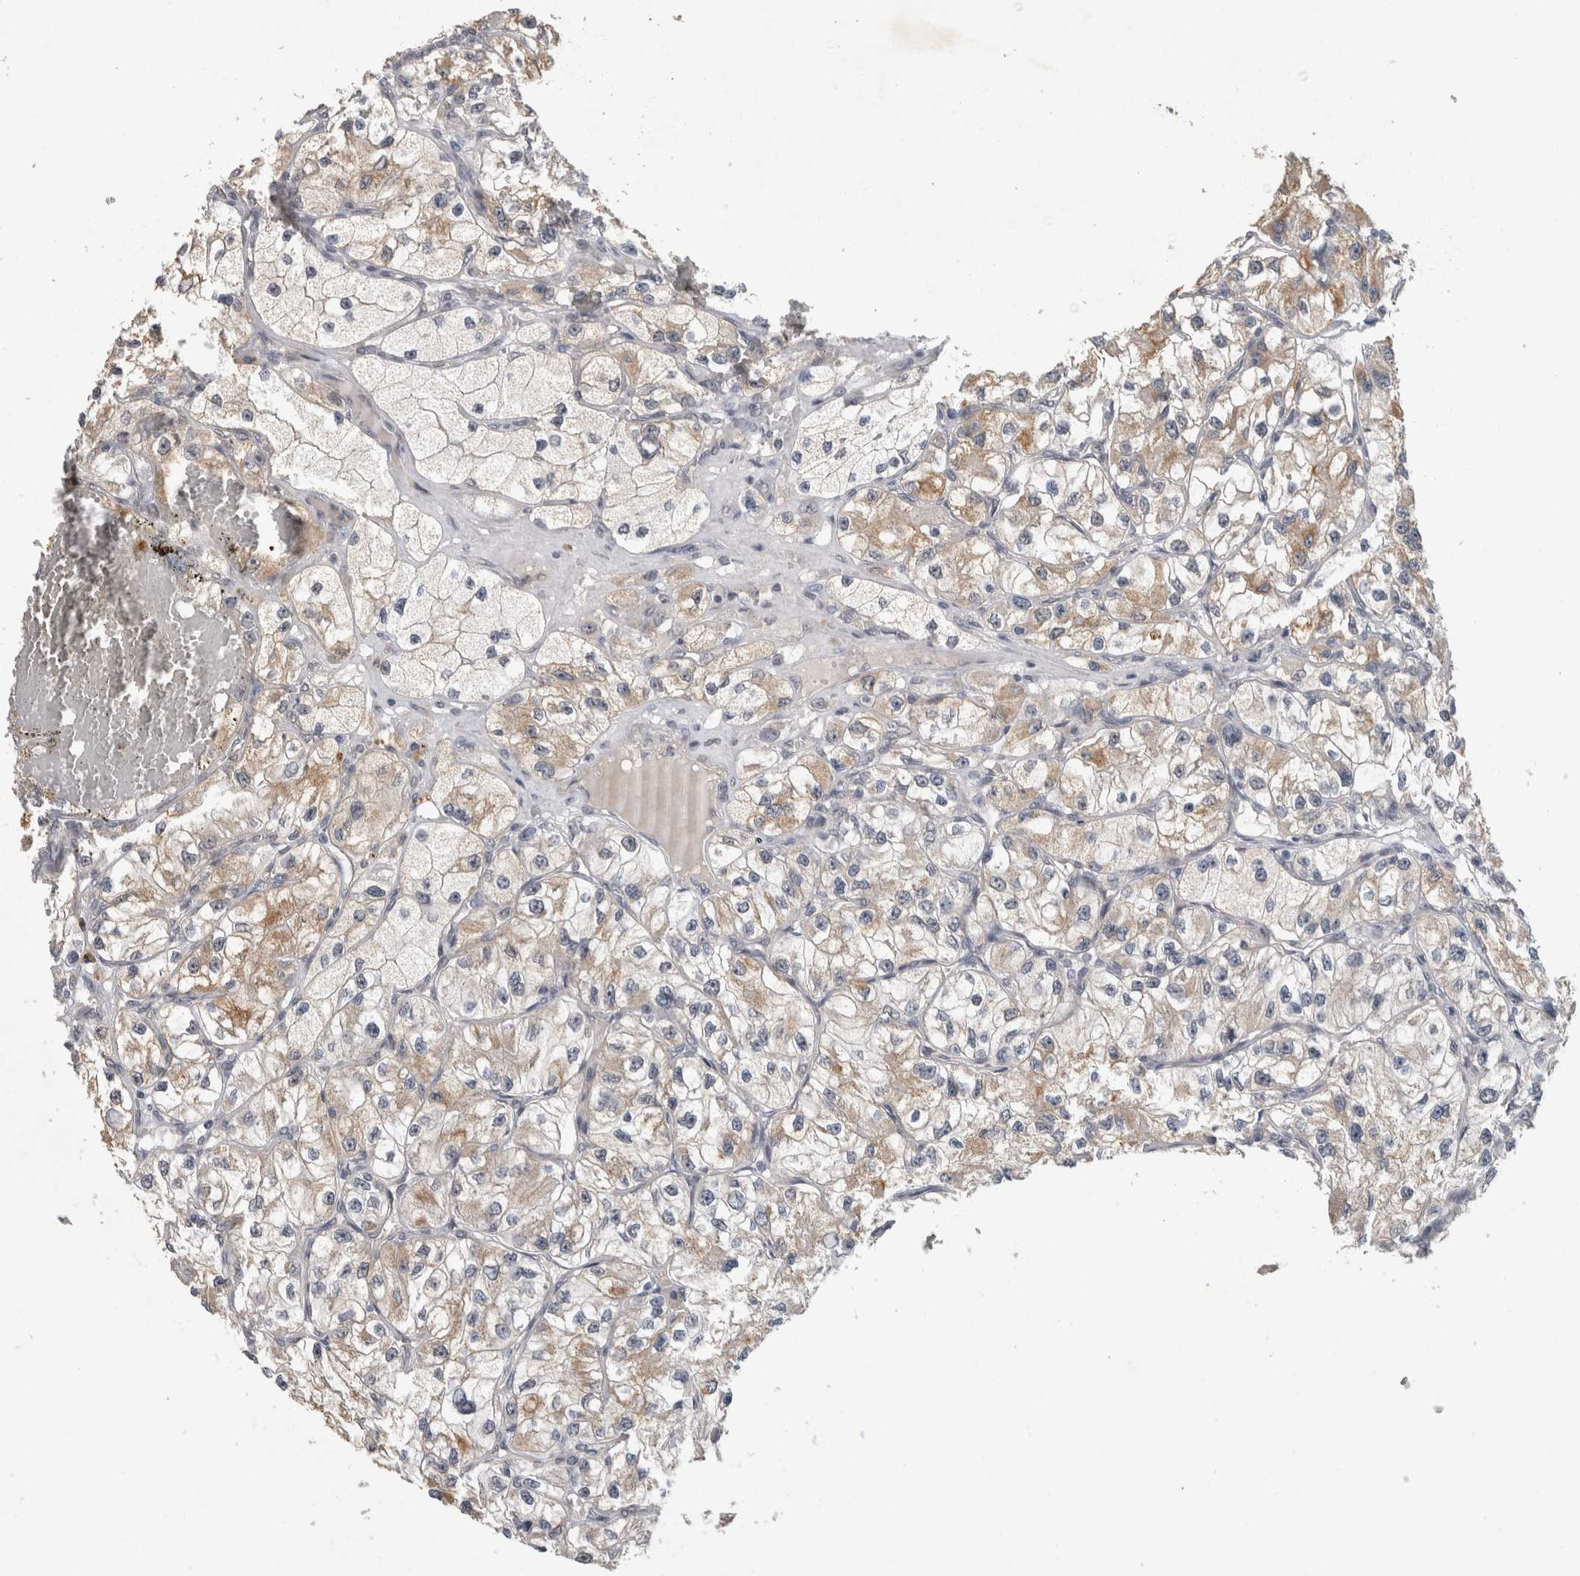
{"staining": {"intensity": "weak", "quantity": "25%-75%", "location": "cytoplasmic/membranous"}, "tissue": "renal cancer", "cell_type": "Tumor cells", "image_type": "cancer", "snomed": [{"axis": "morphology", "description": "Adenocarcinoma, NOS"}, {"axis": "topography", "description": "Kidney"}], "caption": "A low amount of weak cytoplasmic/membranous positivity is identified in about 25%-75% of tumor cells in renal adenocarcinoma tissue. (brown staining indicates protein expression, while blue staining denotes nuclei).", "gene": "RHPN1", "patient": {"sex": "female", "age": 57}}